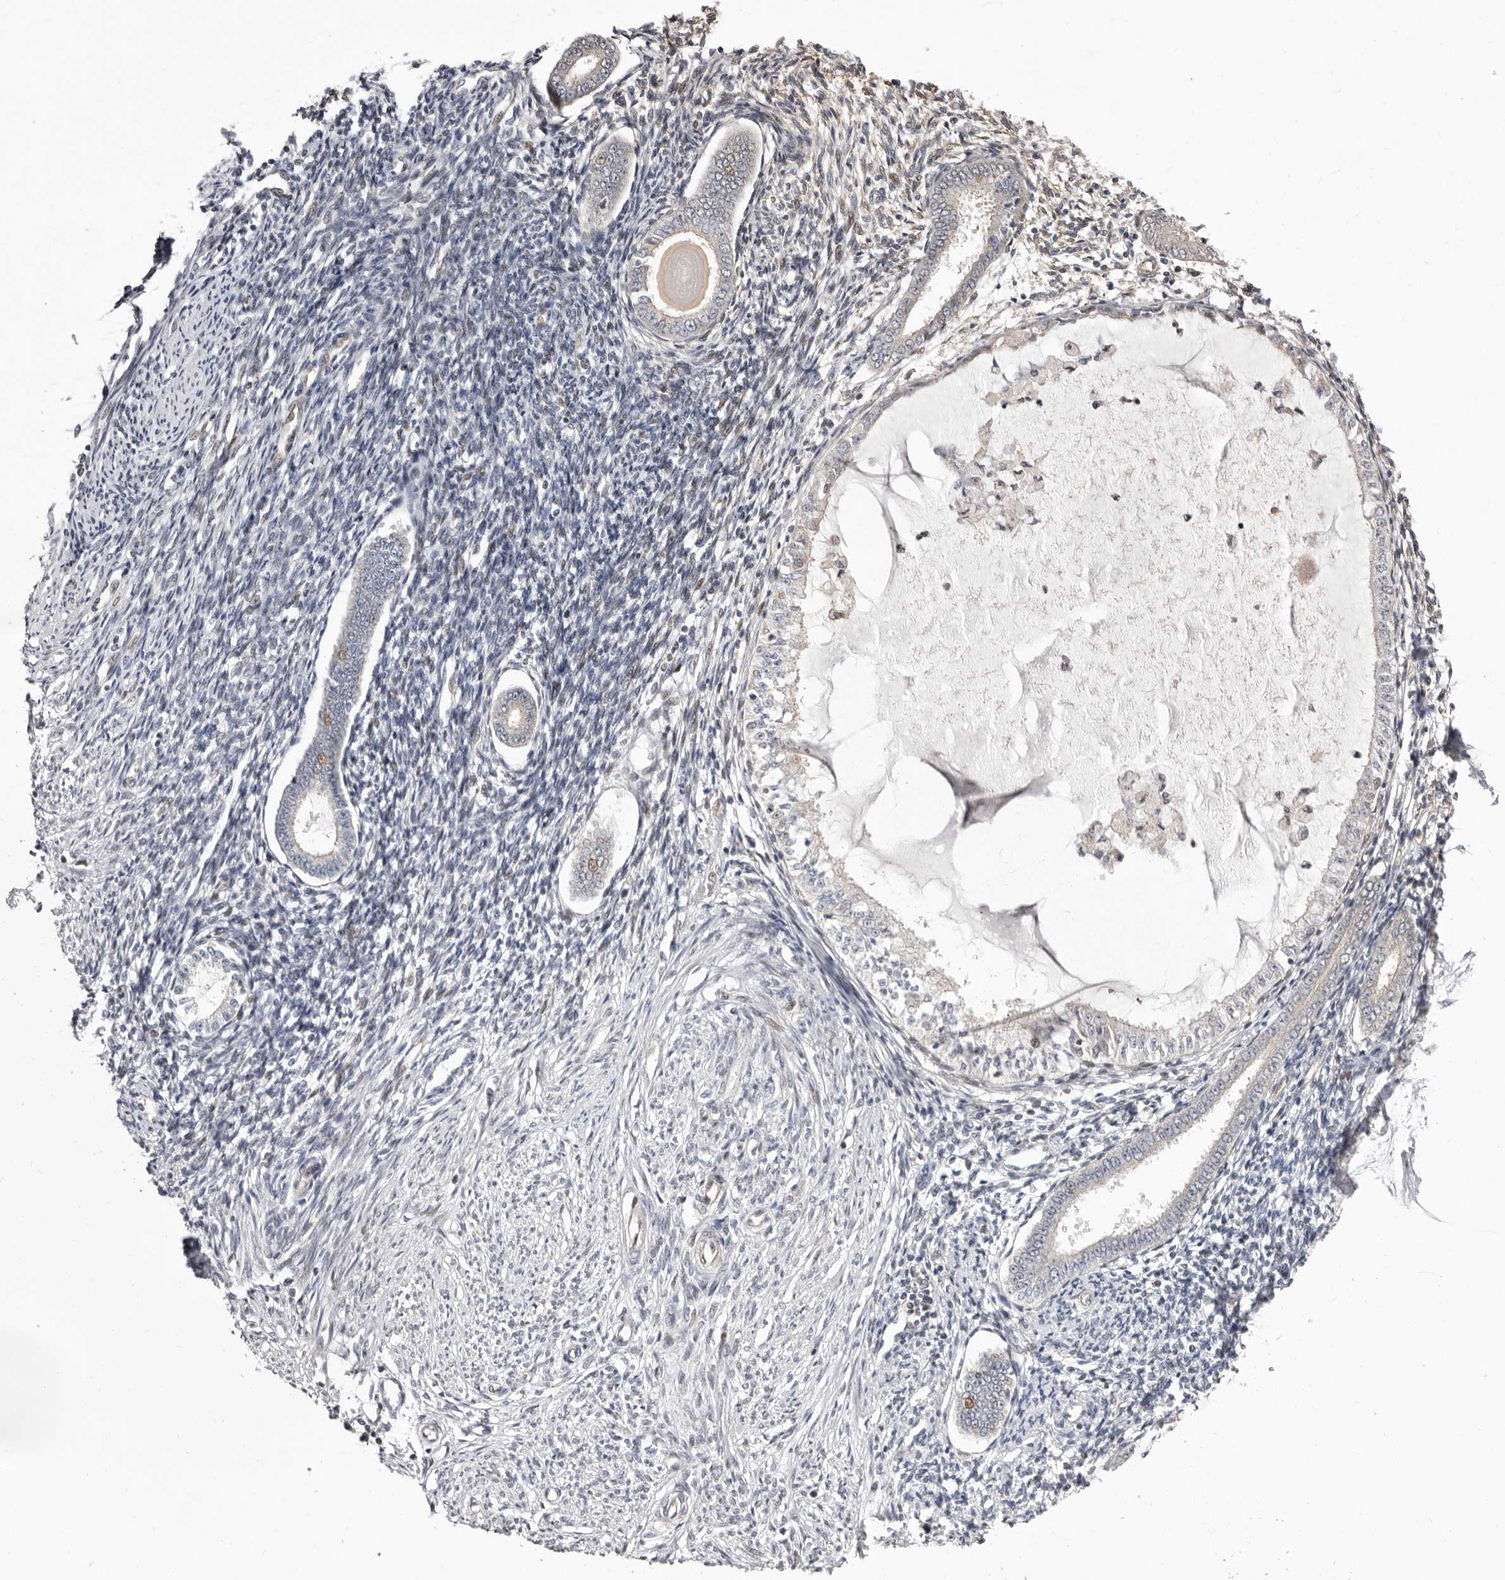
{"staining": {"intensity": "moderate", "quantity": "25%-75%", "location": "nuclear"}, "tissue": "endometrium", "cell_type": "Cells in endometrial stroma", "image_type": "normal", "snomed": [{"axis": "morphology", "description": "Normal tissue, NOS"}, {"axis": "topography", "description": "Endometrium"}], "caption": "Cells in endometrial stroma exhibit medium levels of moderate nuclear positivity in approximately 25%-75% of cells in normal endometrium.", "gene": "GLRX3", "patient": {"sex": "female", "age": 56}}